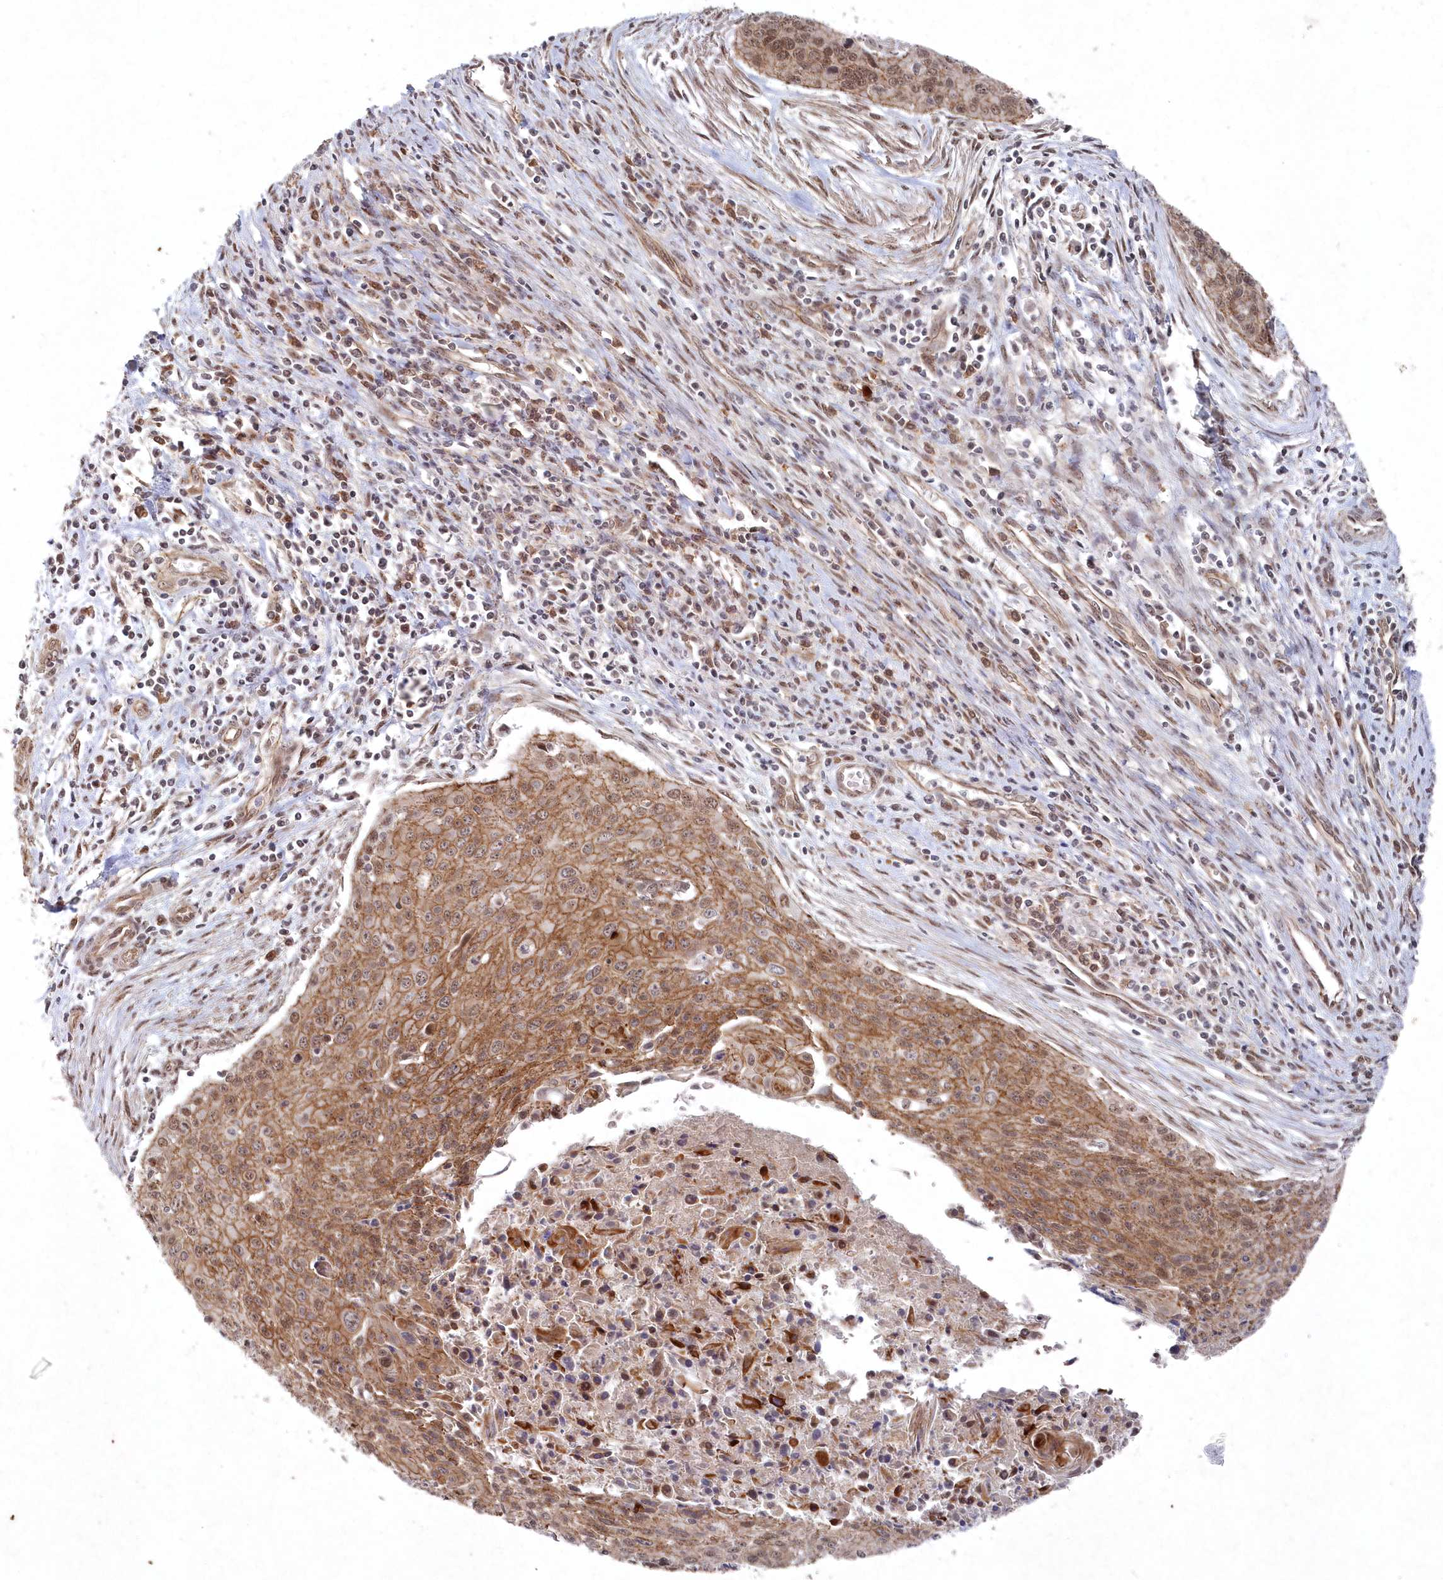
{"staining": {"intensity": "moderate", "quantity": ">75%", "location": "cytoplasmic/membranous,nuclear"}, "tissue": "cervical cancer", "cell_type": "Tumor cells", "image_type": "cancer", "snomed": [{"axis": "morphology", "description": "Squamous cell carcinoma, NOS"}, {"axis": "topography", "description": "Cervix"}], "caption": "Brown immunohistochemical staining in cervical cancer (squamous cell carcinoma) reveals moderate cytoplasmic/membranous and nuclear expression in approximately >75% of tumor cells. (DAB IHC, brown staining for protein, blue staining for nuclei).", "gene": "VSIG2", "patient": {"sex": "female", "age": 55}}